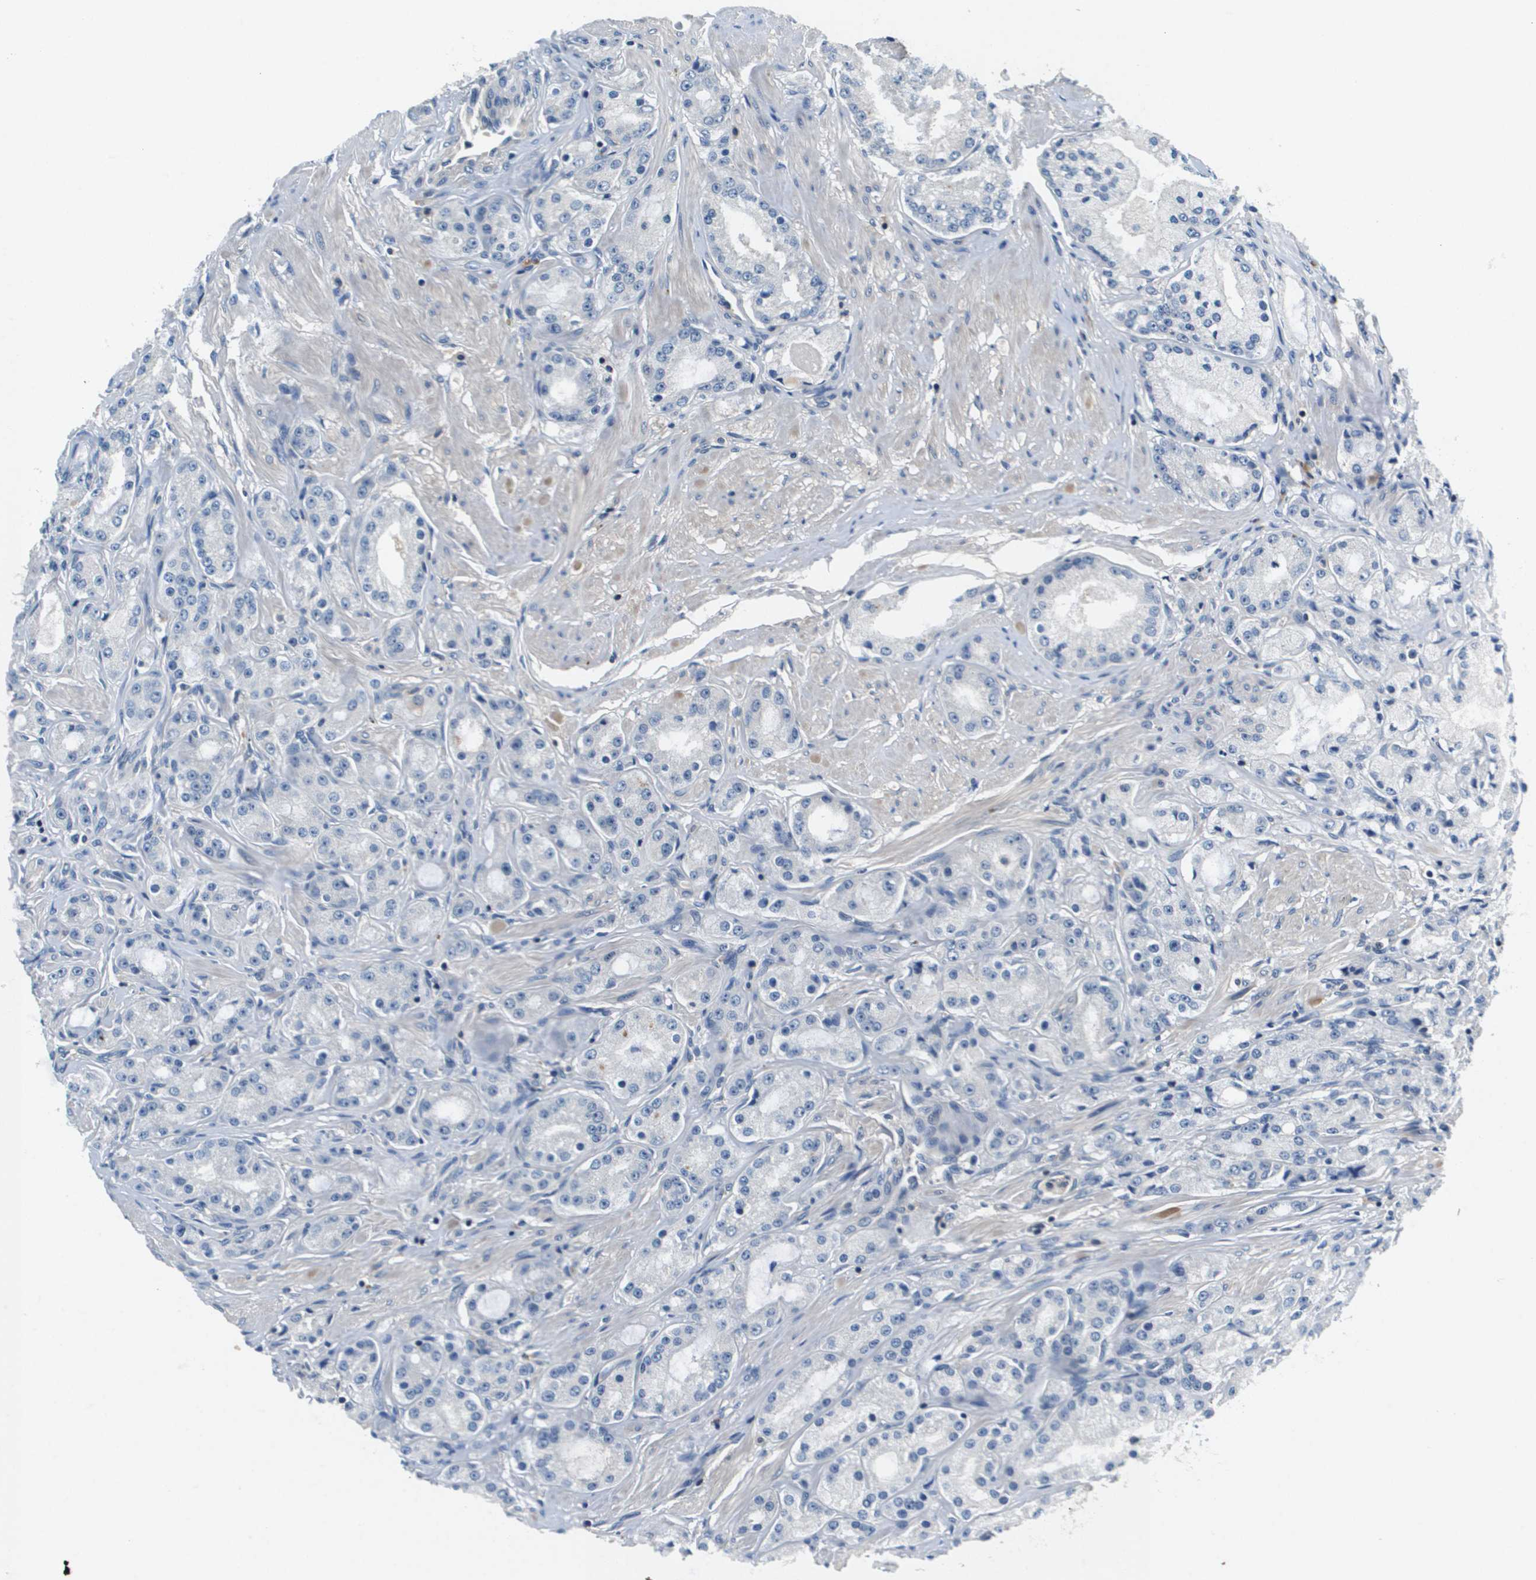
{"staining": {"intensity": "negative", "quantity": "none", "location": "none"}, "tissue": "prostate cancer", "cell_type": "Tumor cells", "image_type": "cancer", "snomed": [{"axis": "morphology", "description": "Adenocarcinoma, Low grade"}, {"axis": "topography", "description": "Prostate"}], "caption": "This is a image of immunohistochemistry (IHC) staining of prostate cancer (adenocarcinoma (low-grade)), which shows no positivity in tumor cells.", "gene": "KCNQ5", "patient": {"sex": "male", "age": 63}}